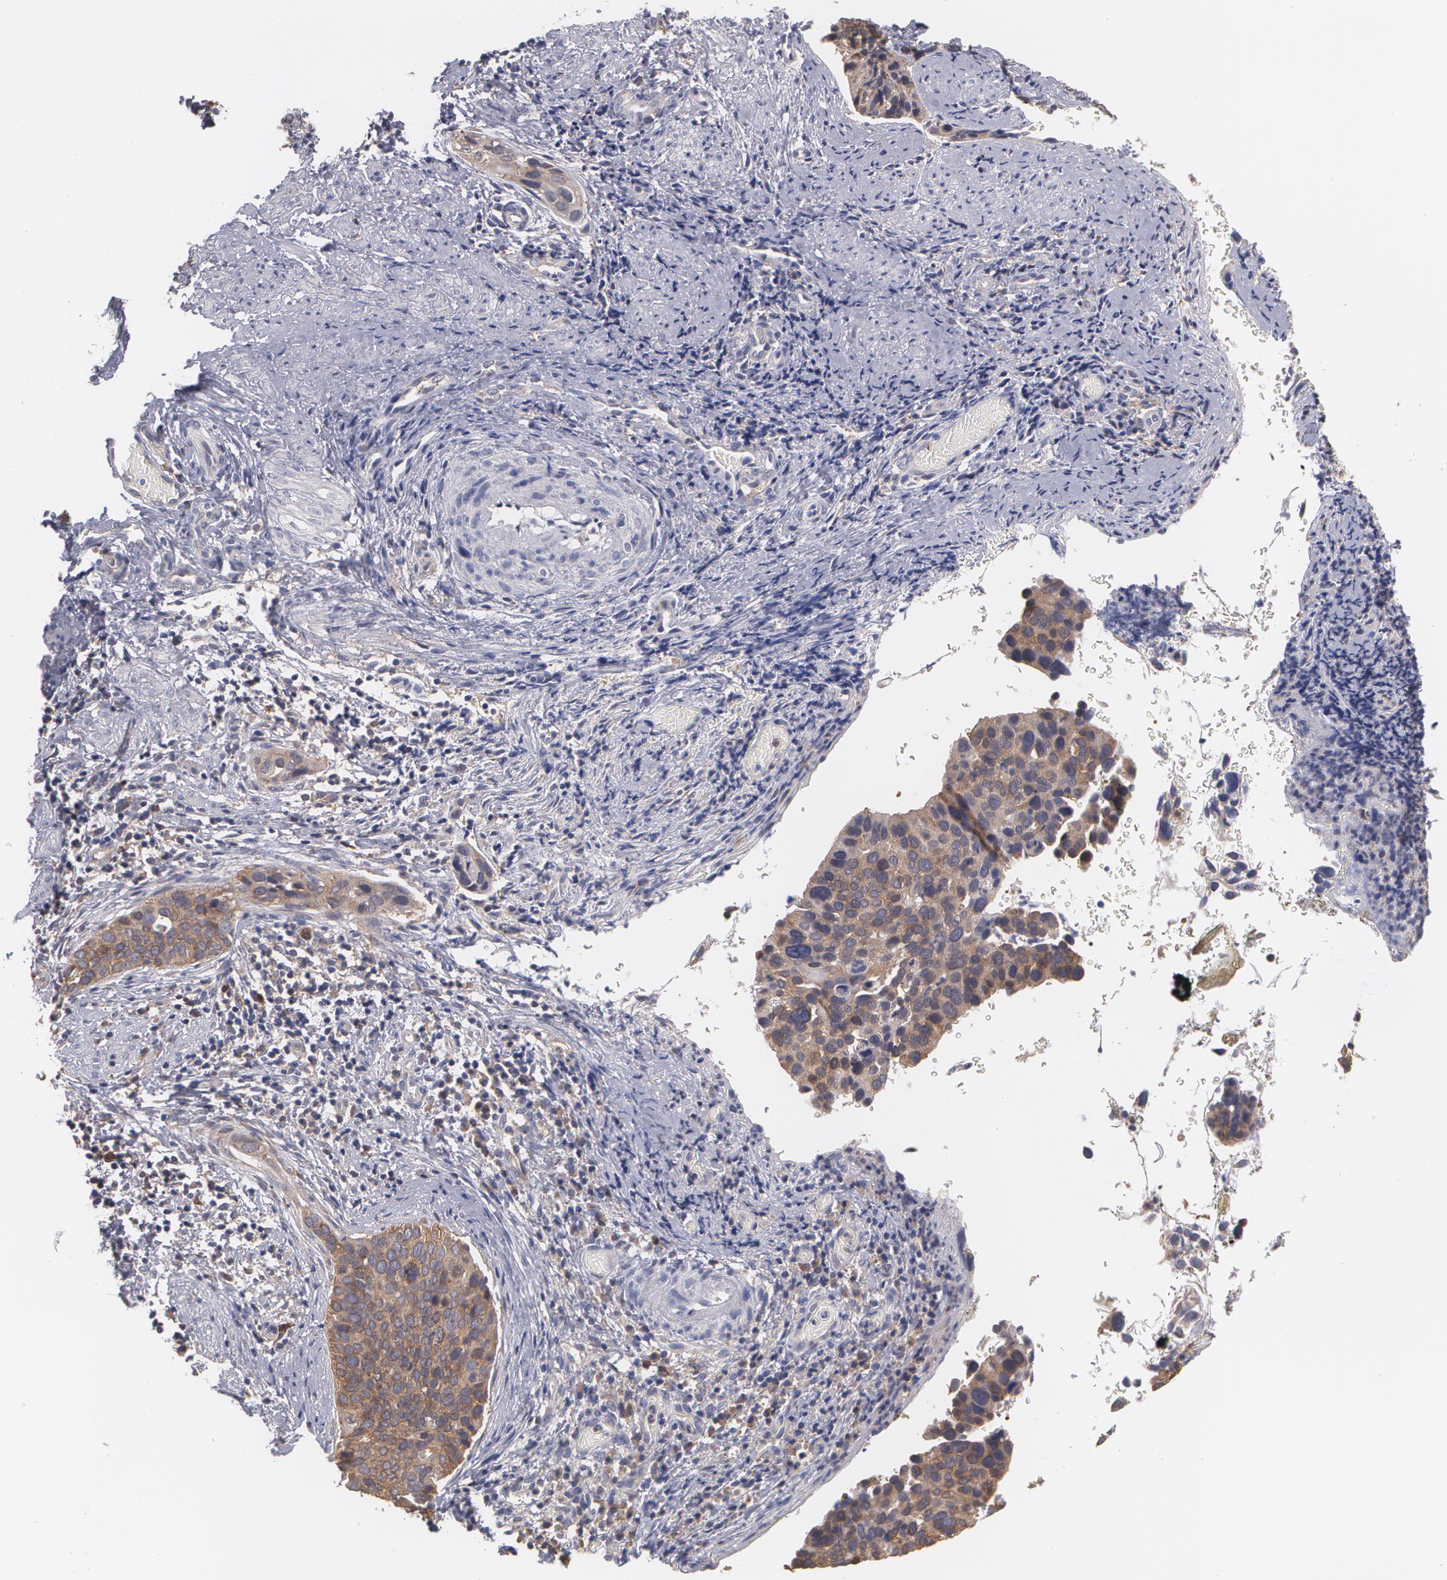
{"staining": {"intensity": "moderate", "quantity": ">75%", "location": "cytoplasmic/membranous"}, "tissue": "cervical cancer", "cell_type": "Tumor cells", "image_type": "cancer", "snomed": [{"axis": "morphology", "description": "Squamous cell carcinoma, NOS"}, {"axis": "topography", "description": "Cervix"}], "caption": "Cervical cancer stained with DAB IHC shows medium levels of moderate cytoplasmic/membranous expression in about >75% of tumor cells.", "gene": "MTHFD1", "patient": {"sex": "female", "age": 31}}